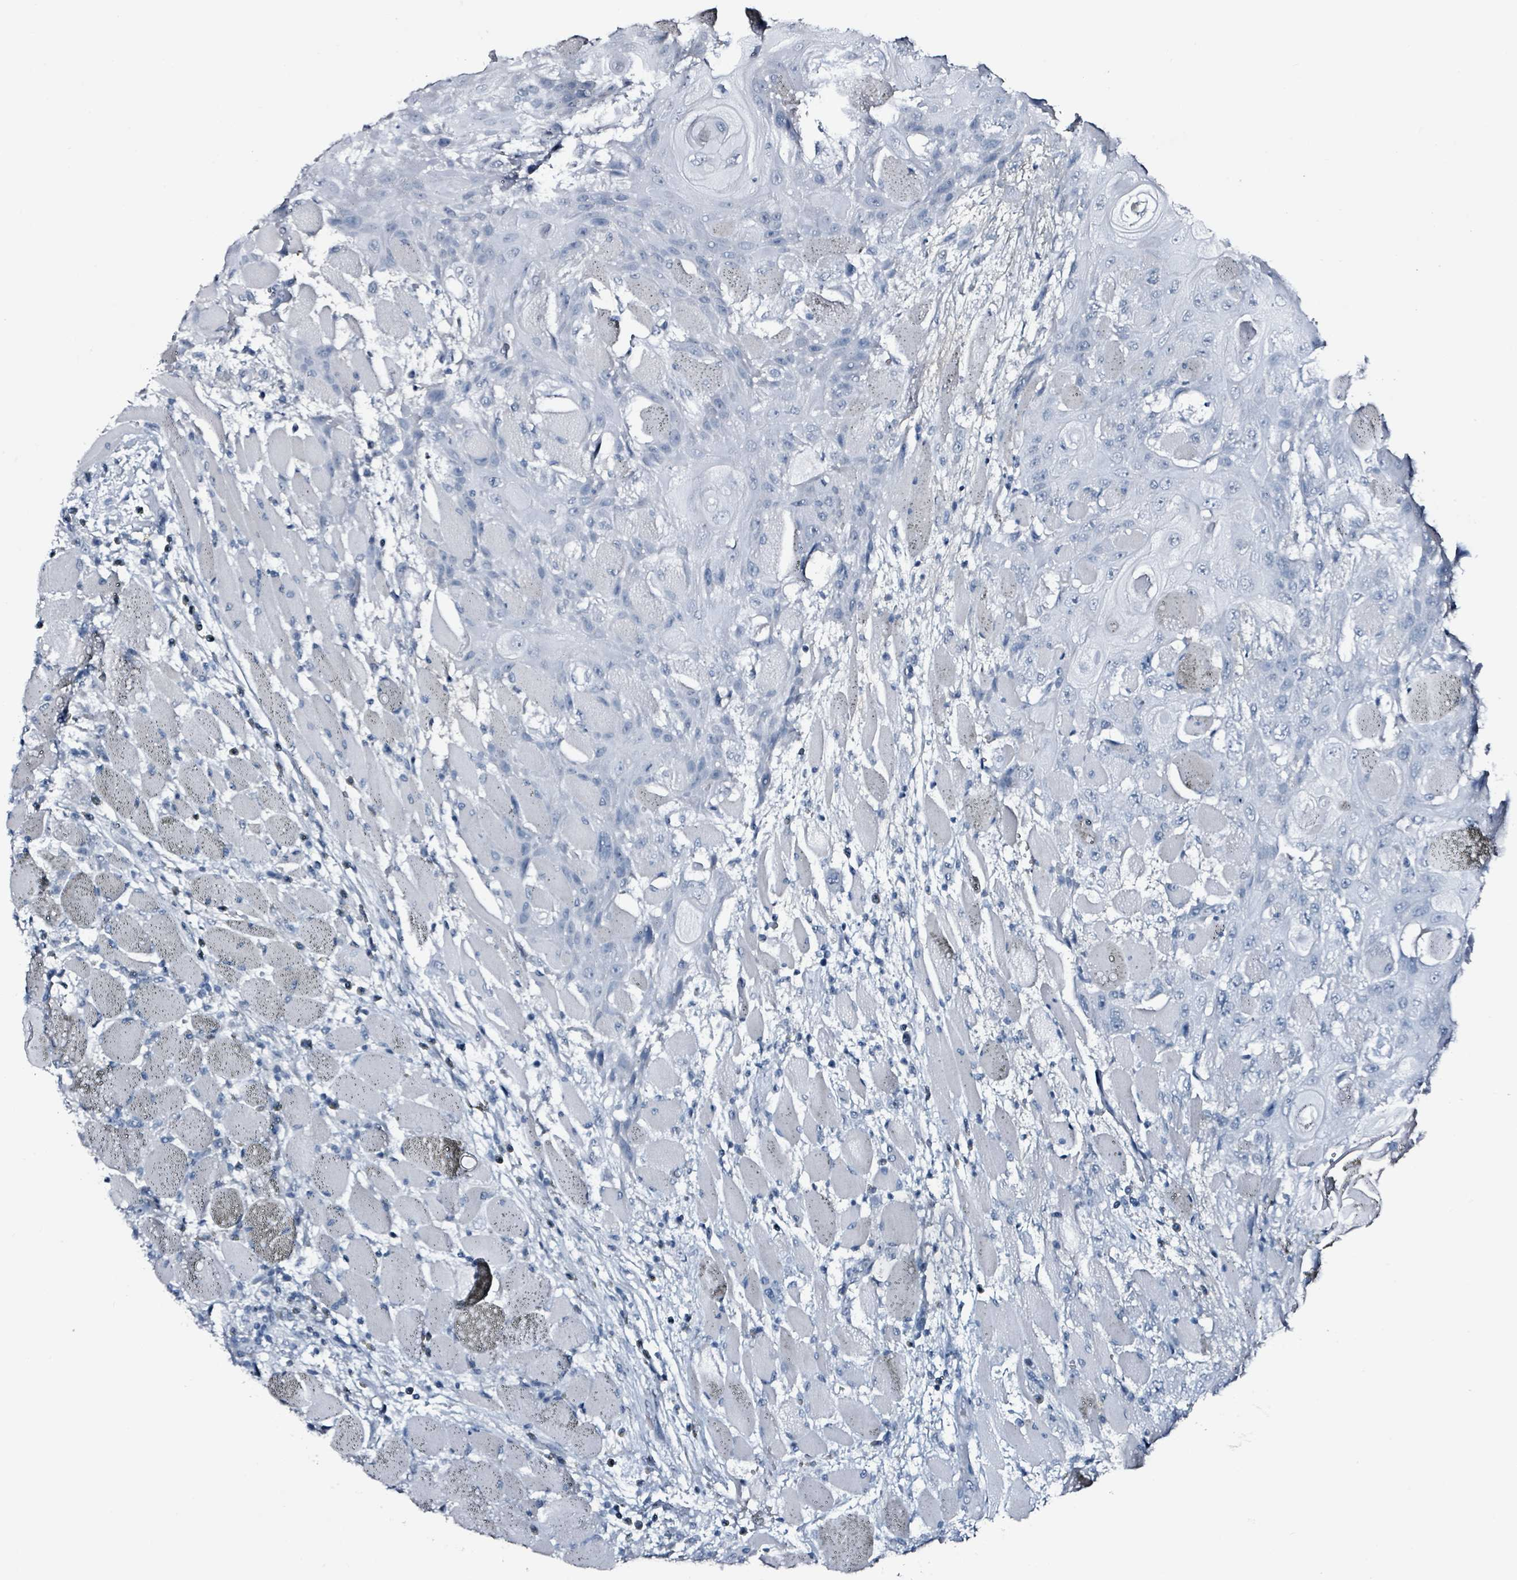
{"staining": {"intensity": "negative", "quantity": "none", "location": "none"}, "tissue": "head and neck cancer", "cell_type": "Tumor cells", "image_type": "cancer", "snomed": [{"axis": "morphology", "description": "Squamous cell carcinoma, NOS"}, {"axis": "topography", "description": "Head-Neck"}], "caption": "This is a micrograph of immunohistochemistry (IHC) staining of head and neck squamous cell carcinoma, which shows no expression in tumor cells.", "gene": "CA9", "patient": {"sex": "female", "age": 43}}